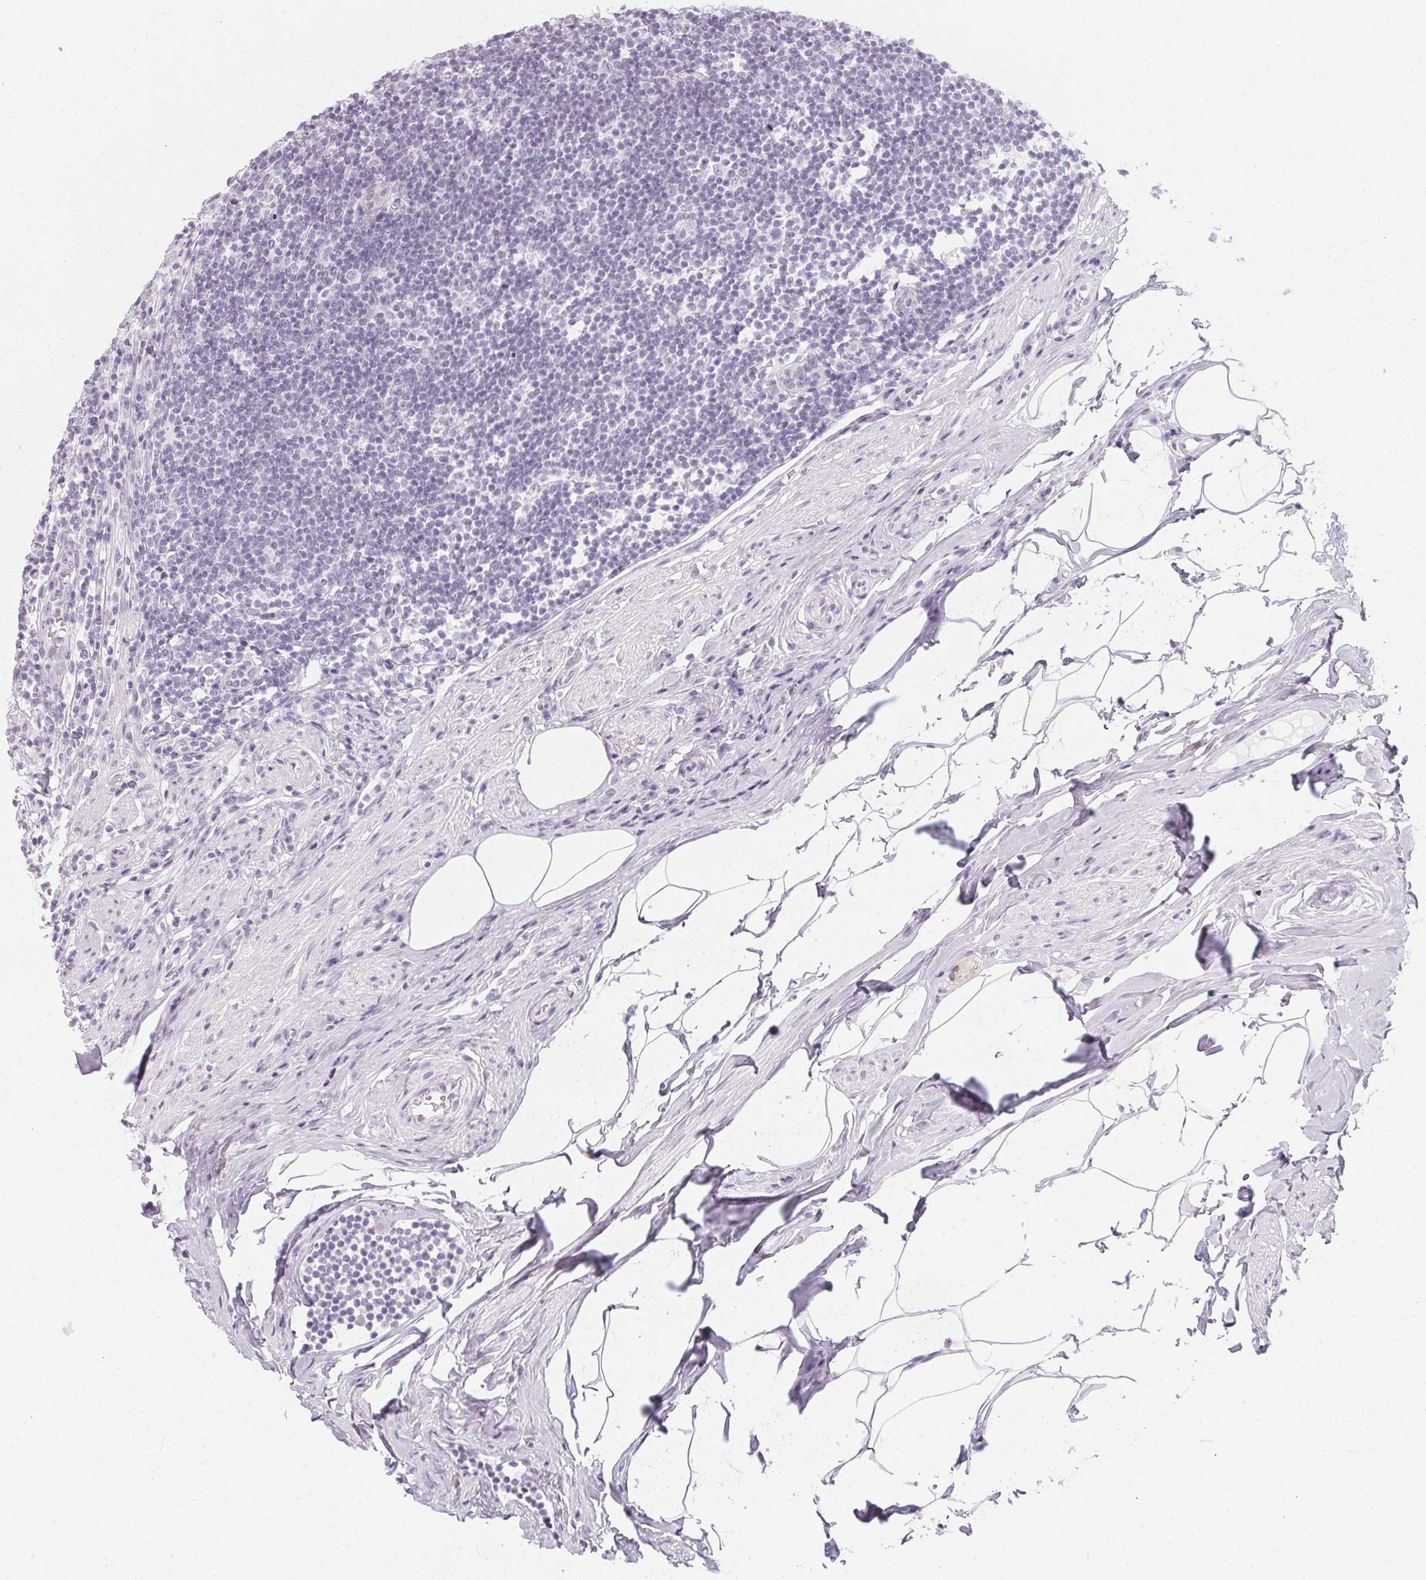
{"staining": {"intensity": "negative", "quantity": "none", "location": "none"}, "tissue": "appendix", "cell_type": "Glandular cells", "image_type": "normal", "snomed": [{"axis": "morphology", "description": "Normal tissue, NOS"}, {"axis": "topography", "description": "Appendix"}], "caption": "Immunohistochemistry (IHC) micrograph of unremarkable appendix: human appendix stained with DAB demonstrates no significant protein positivity in glandular cells.", "gene": "SYNPR", "patient": {"sex": "female", "age": 56}}